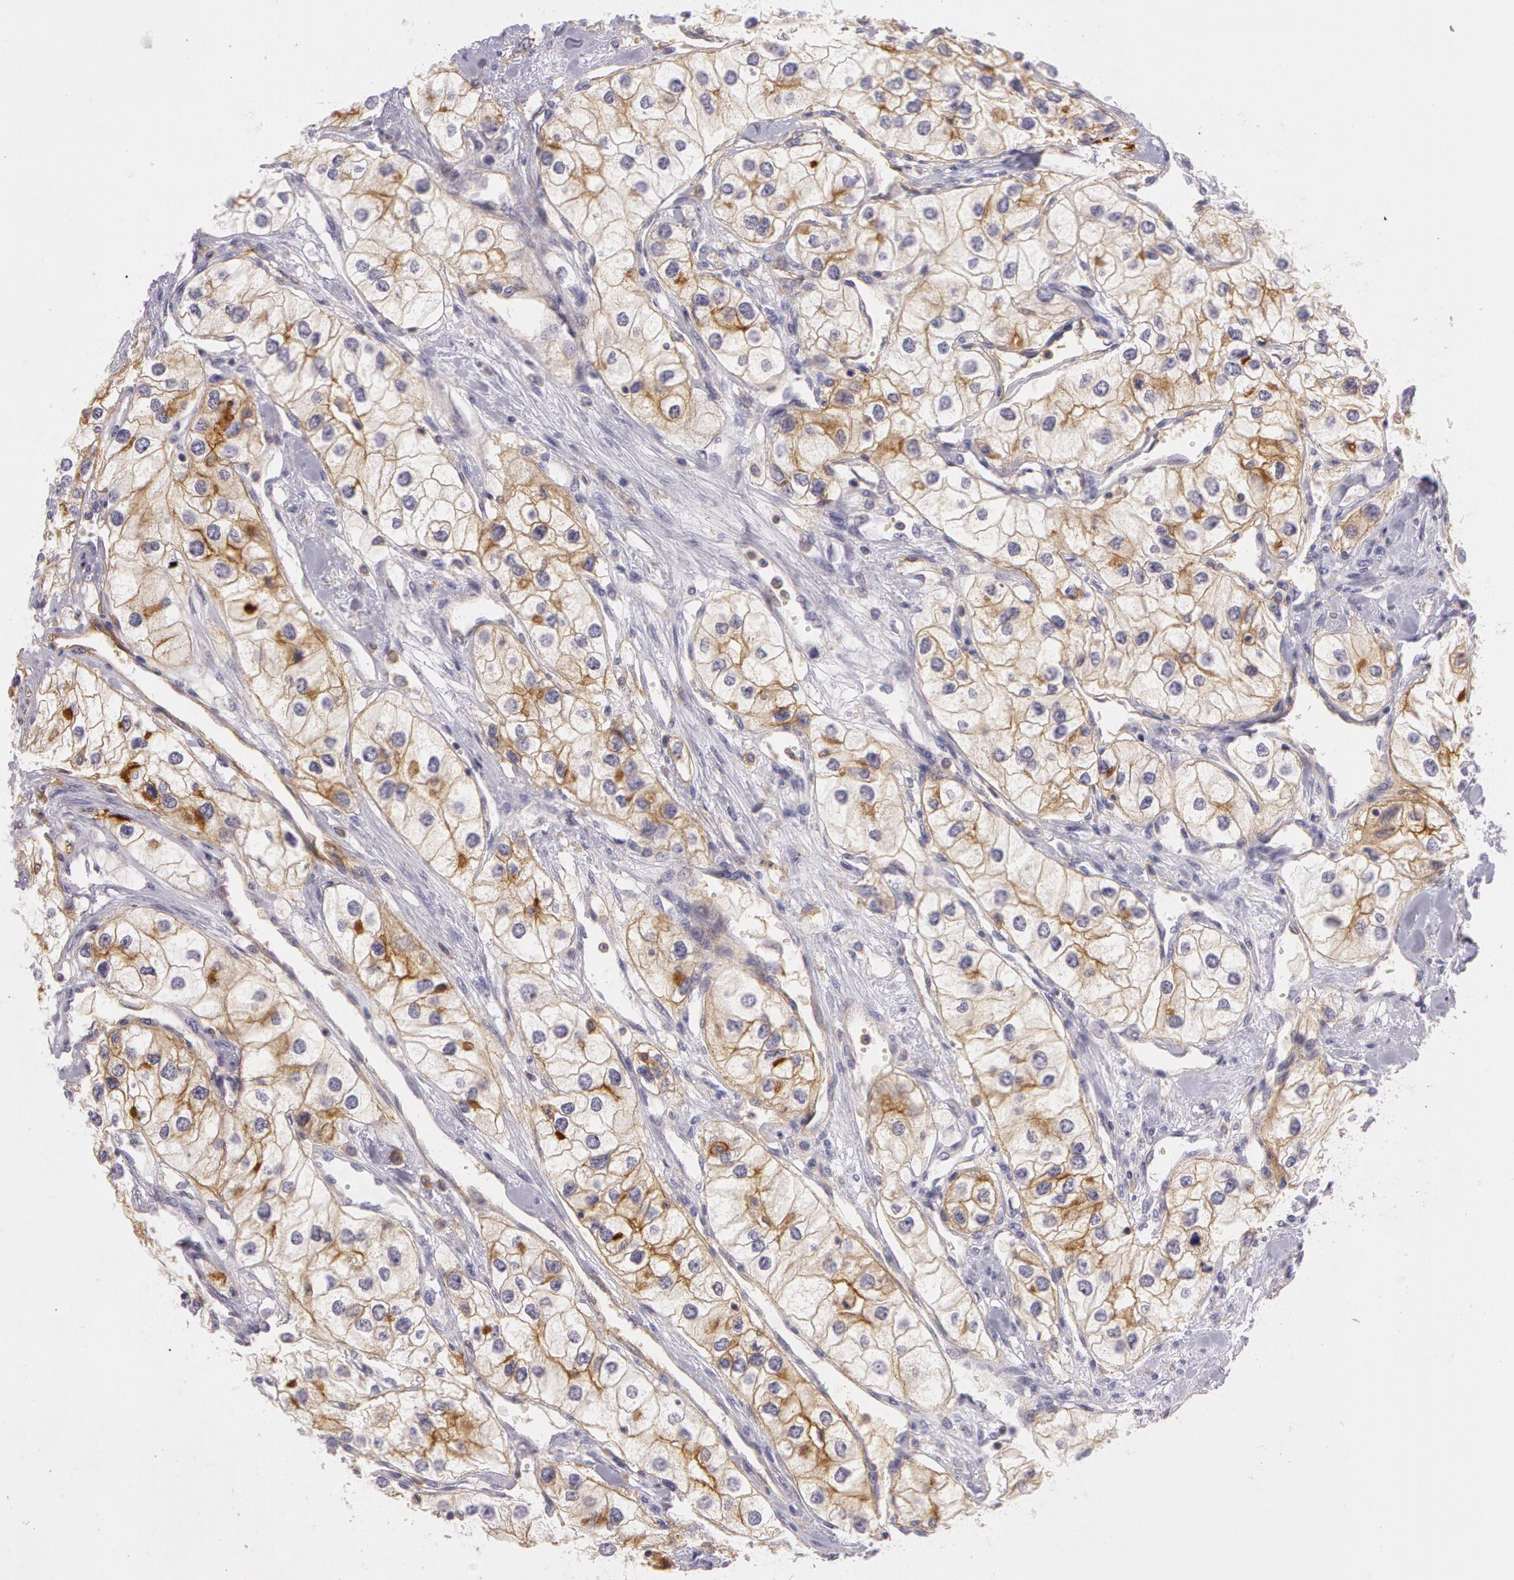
{"staining": {"intensity": "weak", "quantity": ">75%", "location": "cytoplasmic/membranous"}, "tissue": "renal cancer", "cell_type": "Tumor cells", "image_type": "cancer", "snomed": [{"axis": "morphology", "description": "Adenocarcinoma, NOS"}, {"axis": "topography", "description": "Kidney"}], "caption": "Human renal cancer (adenocarcinoma) stained for a protein (brown) displays weak cytoplasmic/membranous positive staining in approximately >75% of tumor cells.", "gene": "LY75", "patient": {"sex": "male", "age": 57}}